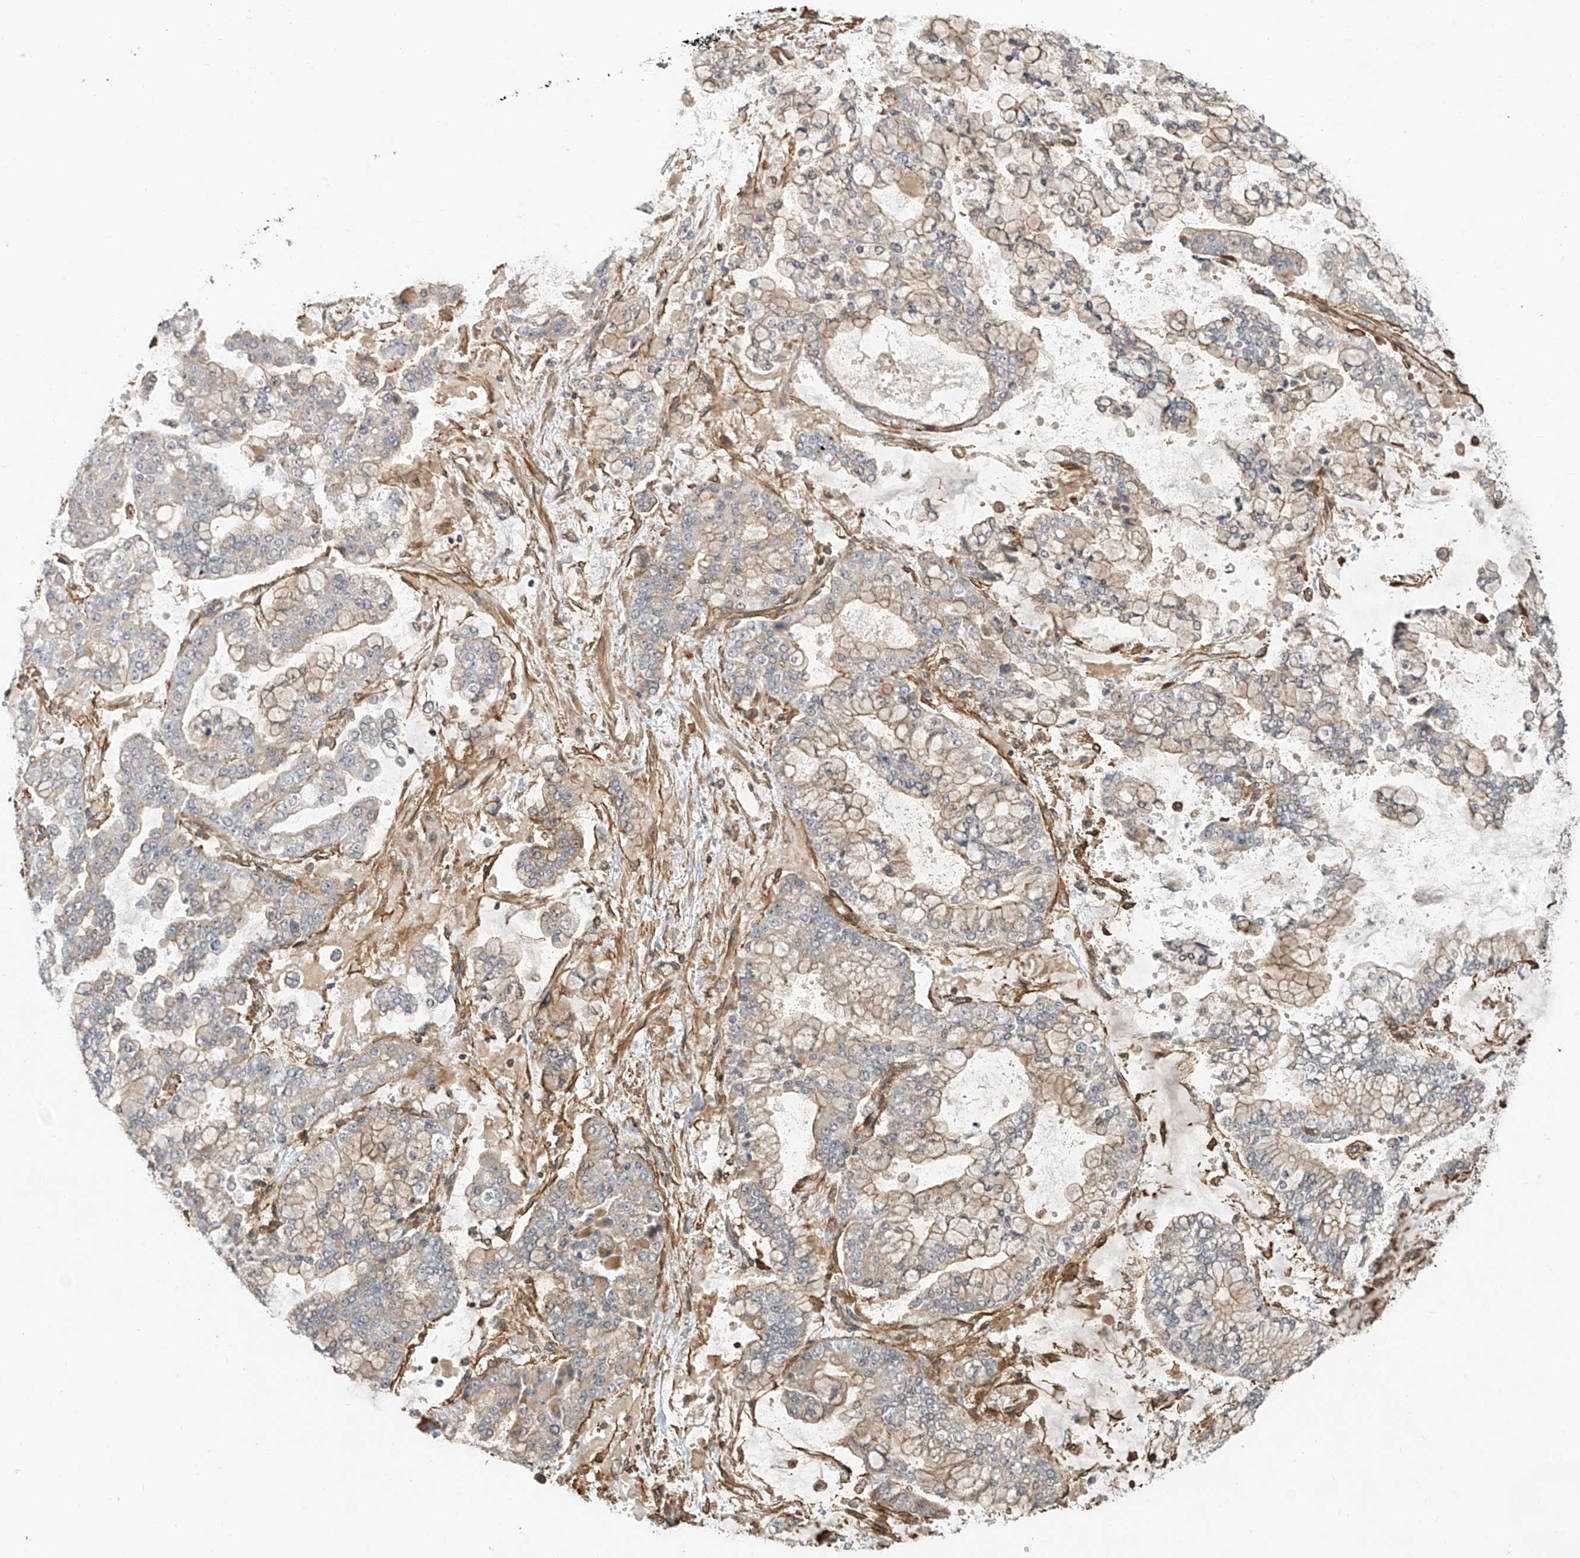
{"staining": {"intensity": "weak", "quantity": "25%-75%", "location": "cytoplasmic/membranous"}, "tissue": "stomach cancer", "cell_type": "Tumor cells", "image_type": "cancer", "snomed": [{"axis": "morphology", "description": "Normal tissue, NOS"}, {"axis": "morphology", "description": "Adenocarcinoma, NOS"}, {"axis": "topography", "description": "Stomach, upper"}, {"axis": "topography", "description": "Stomach"}], "caption": "Immunohistochemistry (DAB (3,3'-diaminobenzidine)) staining of stomach cancer (adenocarcinoma) shows weak cytoplasmic/membranous protein expression in about 25%-75% of tumor cells.", "gene": "CSMD3", "patient": {"sex": "male", "age": 76}}